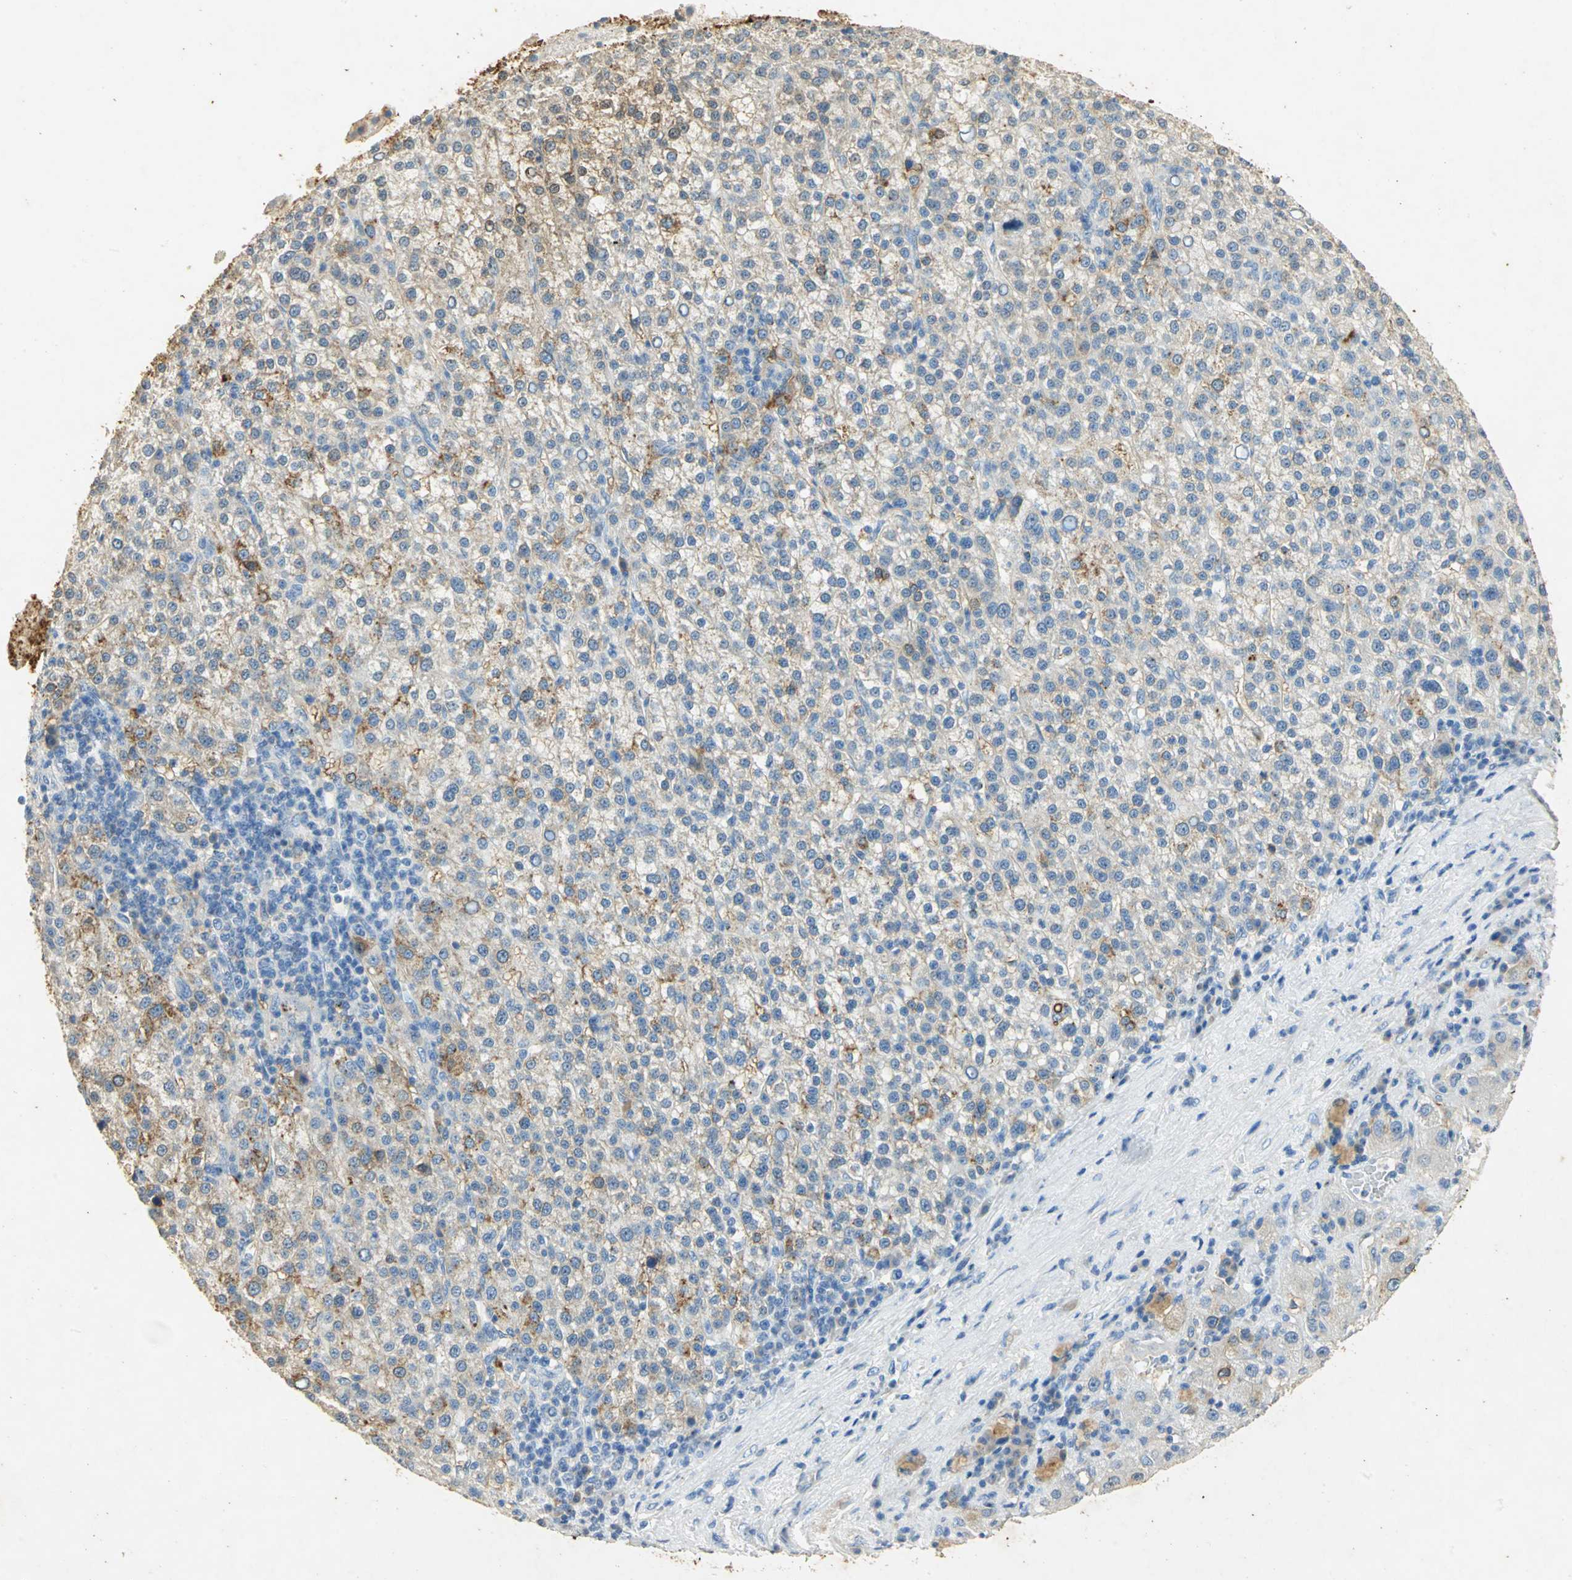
{"staining": {"intensity": "moderate", "quantity": "<25%", "location": "cytoplasmic/membranous"}, "tissue": "liver cancer", "cell_type": "Tumor cells", "image_type": "cancer", "snomed": [{"axis": "morphology", "description": "Carcinoma, Hepatocellular, NOS"}, {"axis": "topography", "description": "Liver"}], "caption": "Protein expression analysis of human liver hepatocellular carcinoma reveals moderate cytoplasmic/membranous staining in about <25% of tumor cells. (Stains: DAB (3,3'-diaminobenzidine) in brown, nuclei in blue, Microscopy: brightfield microscopy at high magnification).", "gene": "ANXA4", "patient": {"sex": "female", "age": 58}}